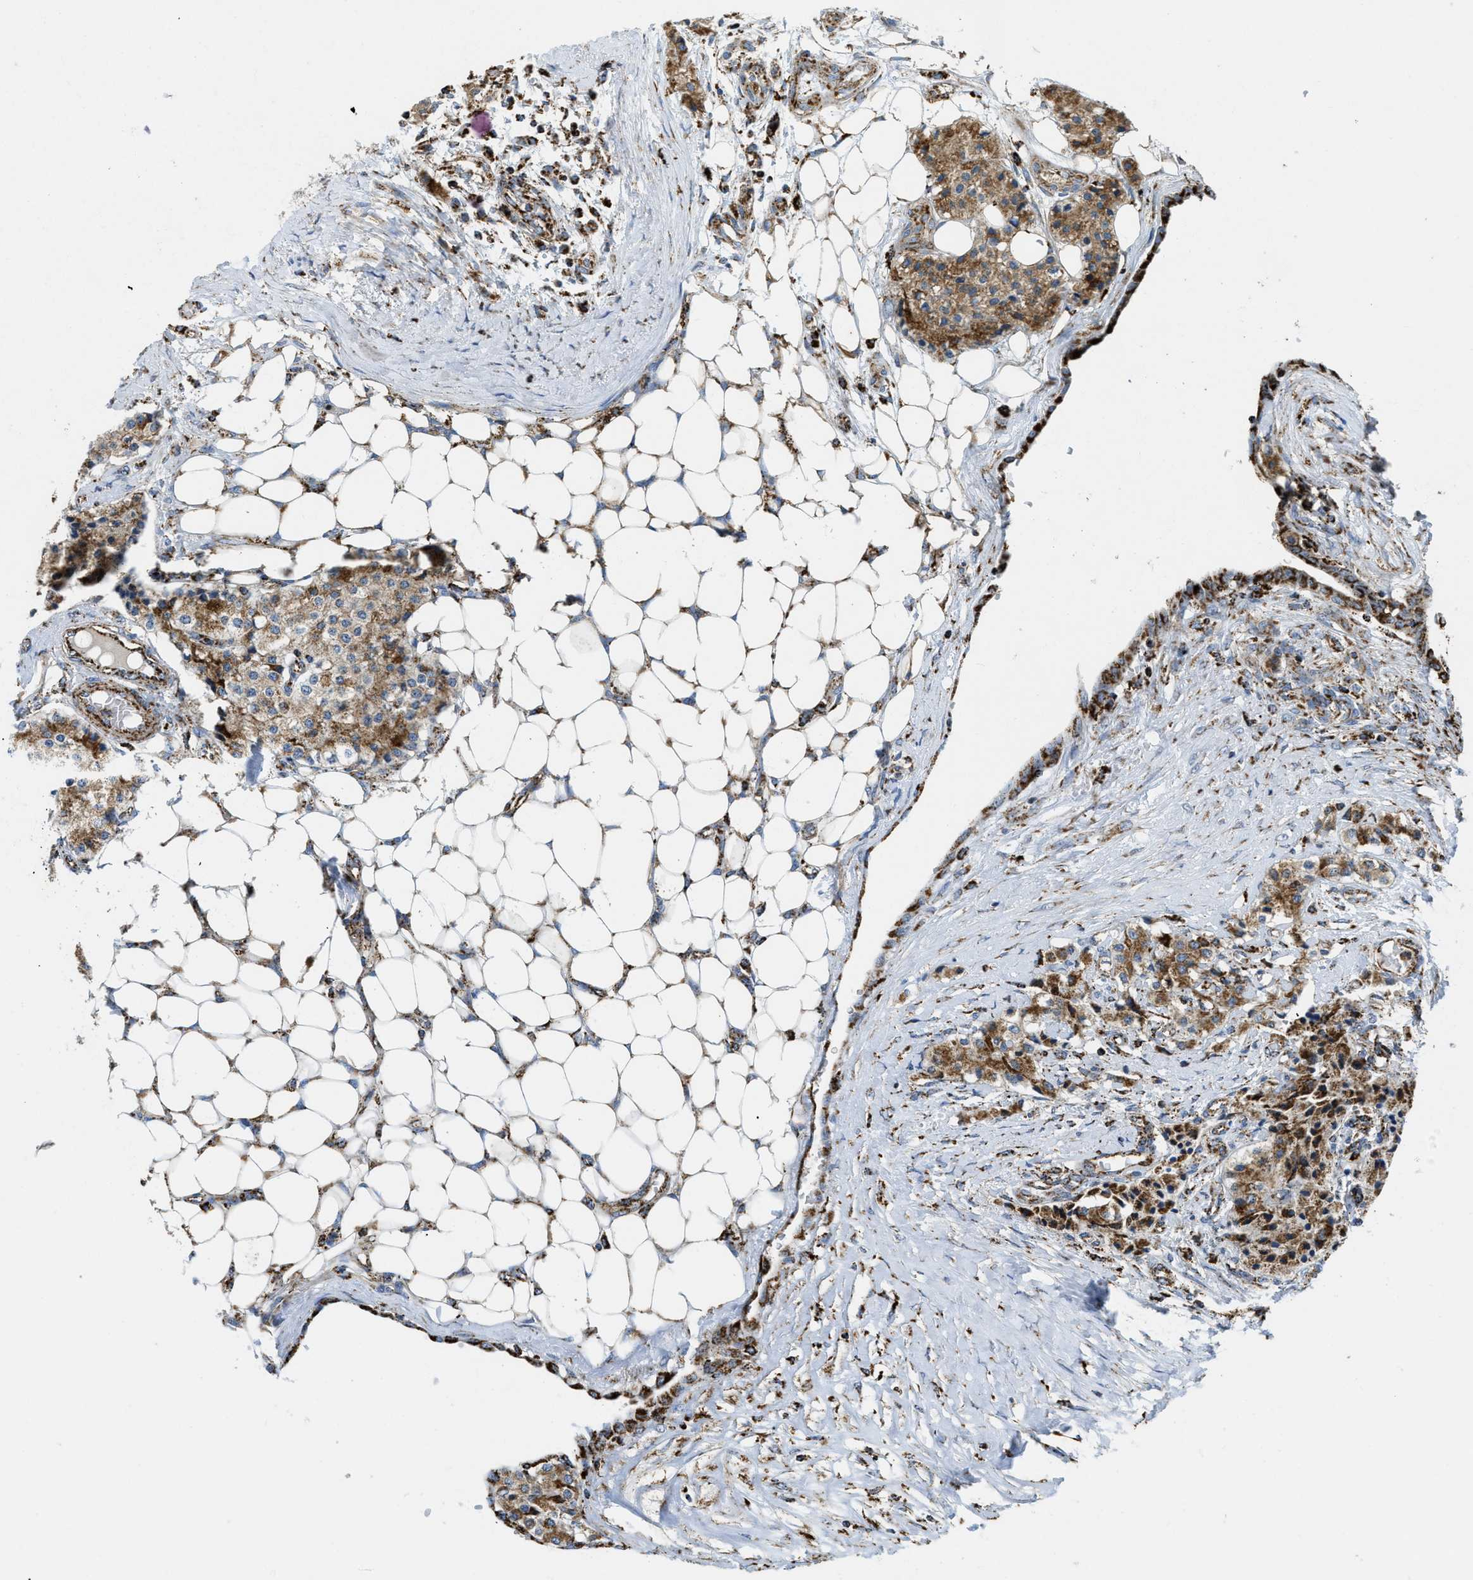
{"staining": {"intensity": "moderate", "quantity": ">75%", "location": "cytoplasmic/membranous"}, "tissue": "carcinoid", "cell_type": "Tumor cells", "image_type": "cancer", "snomed": [{"axis": "morphology", "description": "Carcinoid, malignant, NOS"}, {"axis": "topography", "description": "Colon"}], "caption": "Immunohistochemistry (IHC) image of human malignant carcinoid stained for a protein (brown), which reveals medium levels of moderate cytoplasmic/membranous positivity in about >75% of tumor cells.", "gene": "SQOR", "patient": {"sex": "female", "age": 52}}